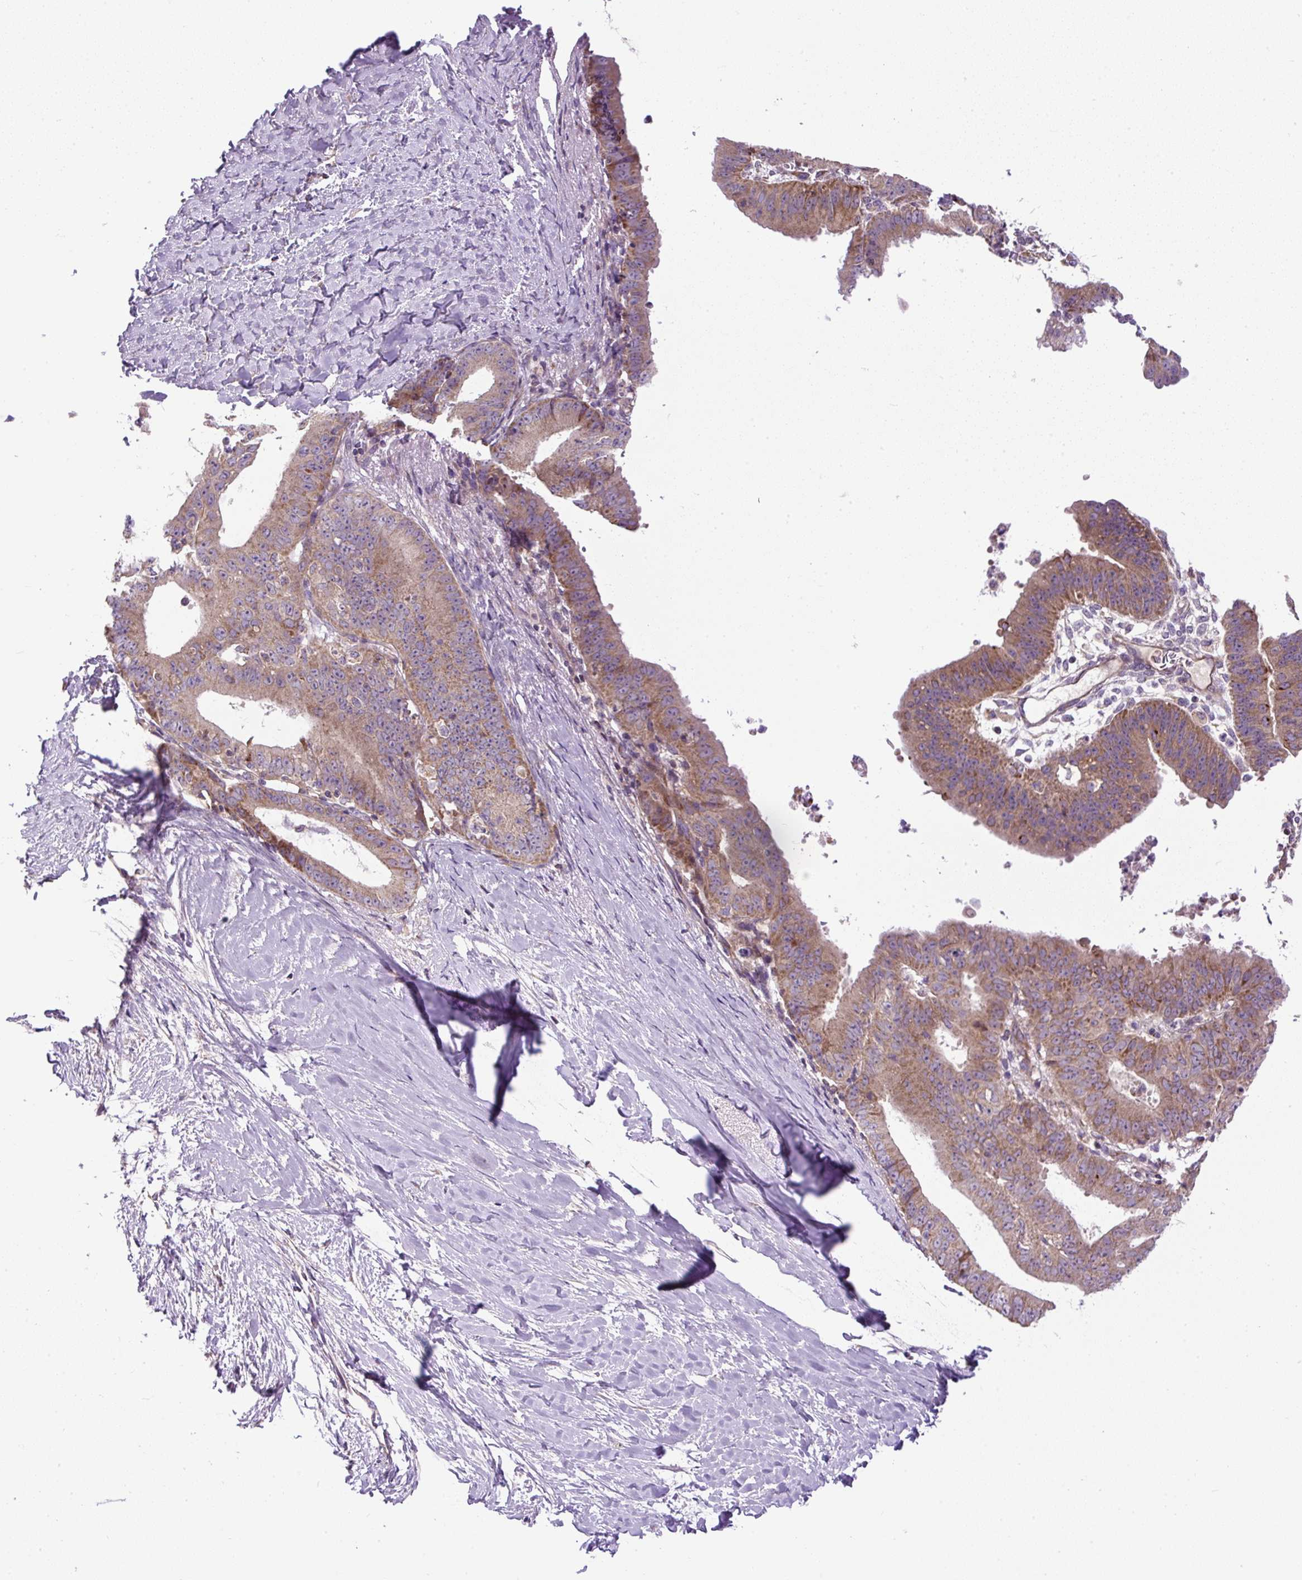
{"staining": {"intensity": "moderate", "quantity": "25%-75%", "location": "cytoplasmic/membranous"}, "tissue": "ovarian cancer", "cell_type": "Tumor cells", "image_type": "cancer", "snomed": [{"axis": "morphology", "description": "Carcinoma, endometroid"}, {"axis": "topography", "description": "Ovary"}], "caption": "Immunohistochemical staining of human ovarian cancer (endometroid carcinoma) shows medium levels of moderate cytoplasmic/membranous positivity in about 25%-75% of tumor cells.", "gene": "ZNF547", "patient": {"sex": "female", "age": 42}}